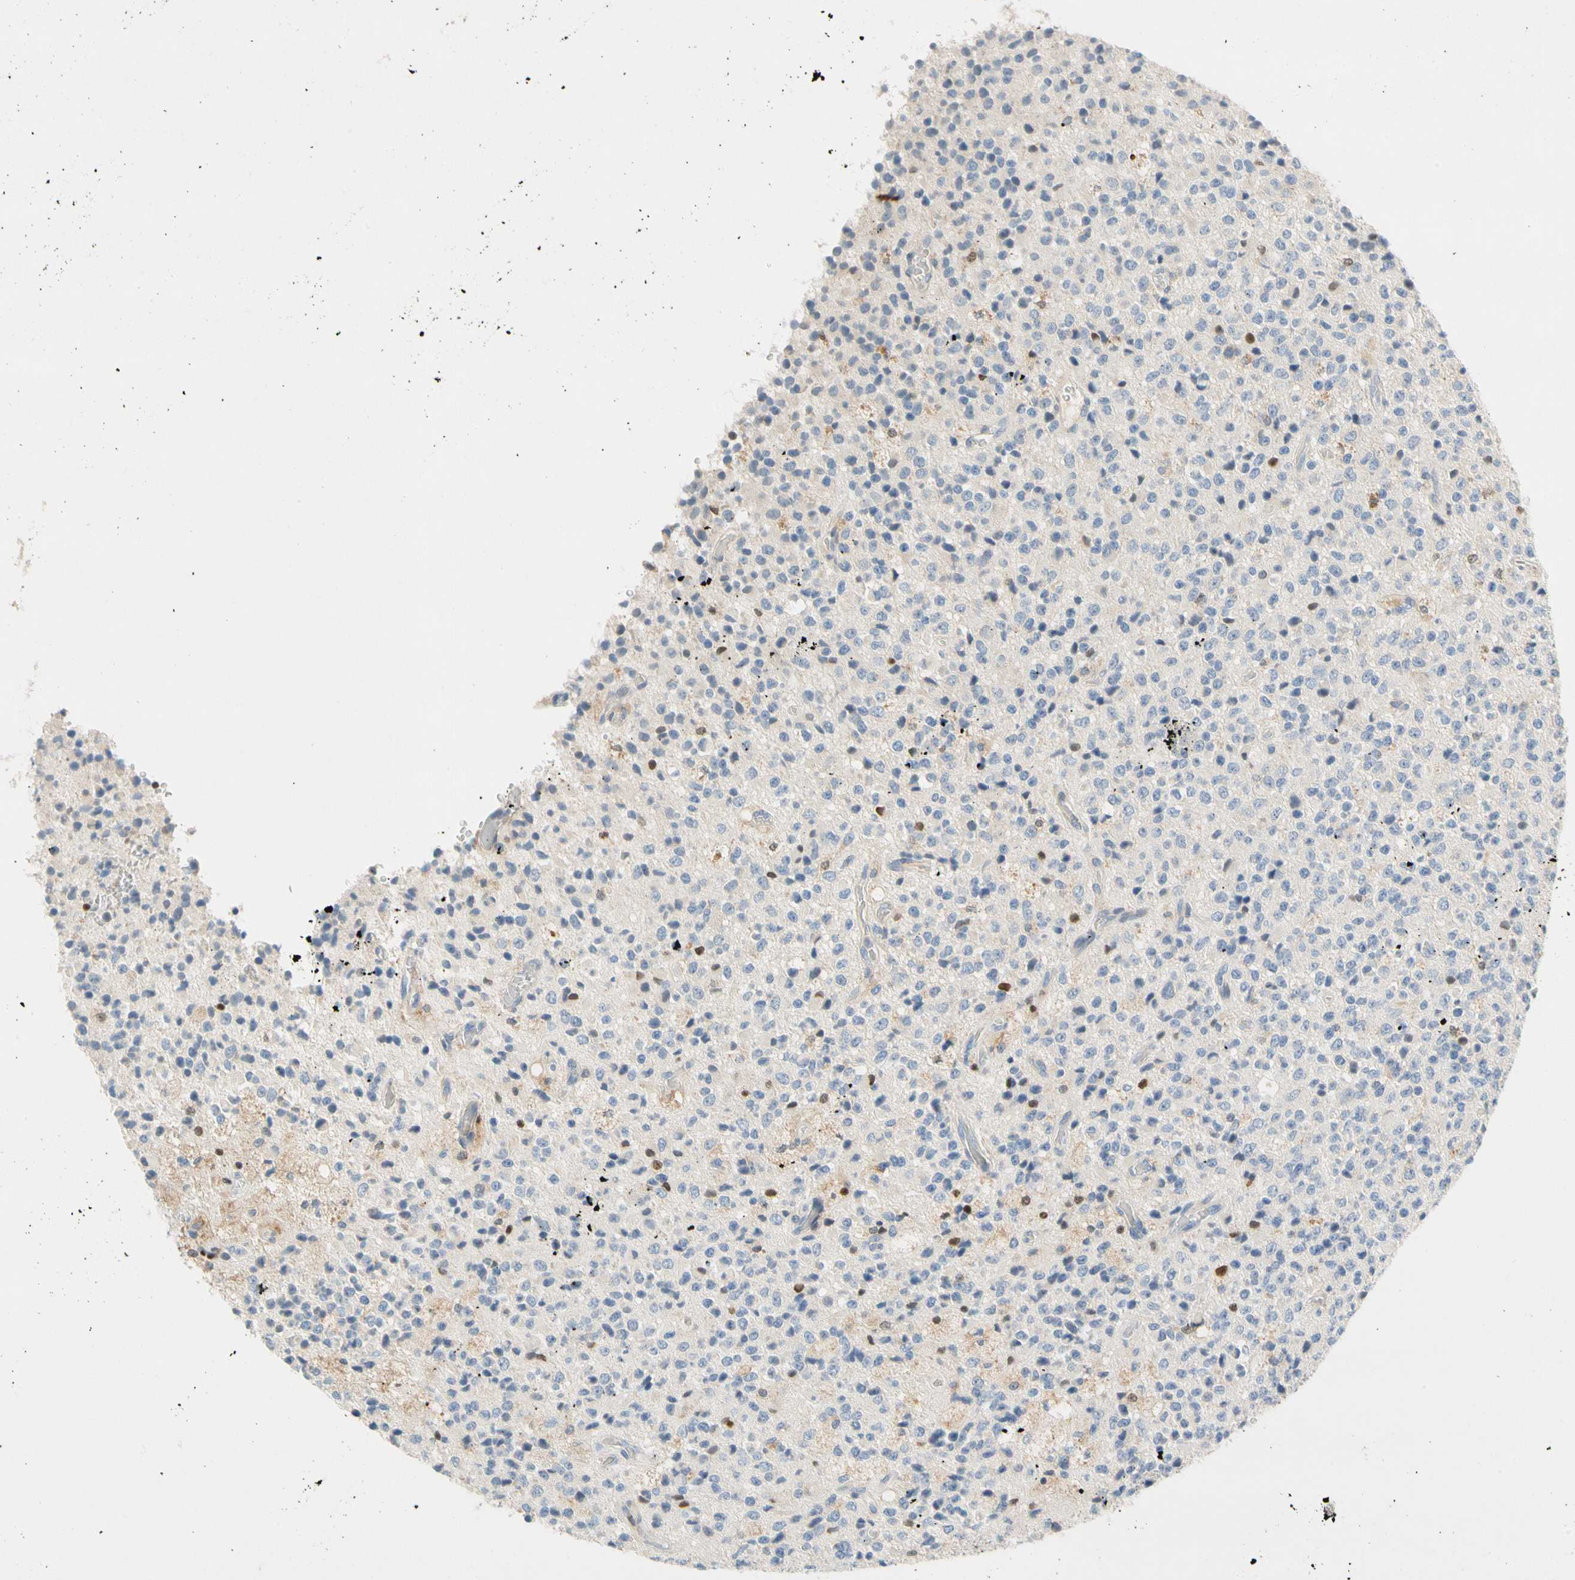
{"staining": {"intensity": "negative", "quantity": "none", "location": "none"}, "tissue": "glioma", "cell_type": "Tumor cells", "image_type": "cancer", "snomed": [{"axis": "morphology", "description": "Glioma, malignant, High grade"}, {"axis": "topography", "description": "pancreas cauda"}], "caption": "Tumor cells show no significant protein positivity in malignant high-grade glioma.", "gene": "SP140", "patient": {"sex": "male", "age": 60}}